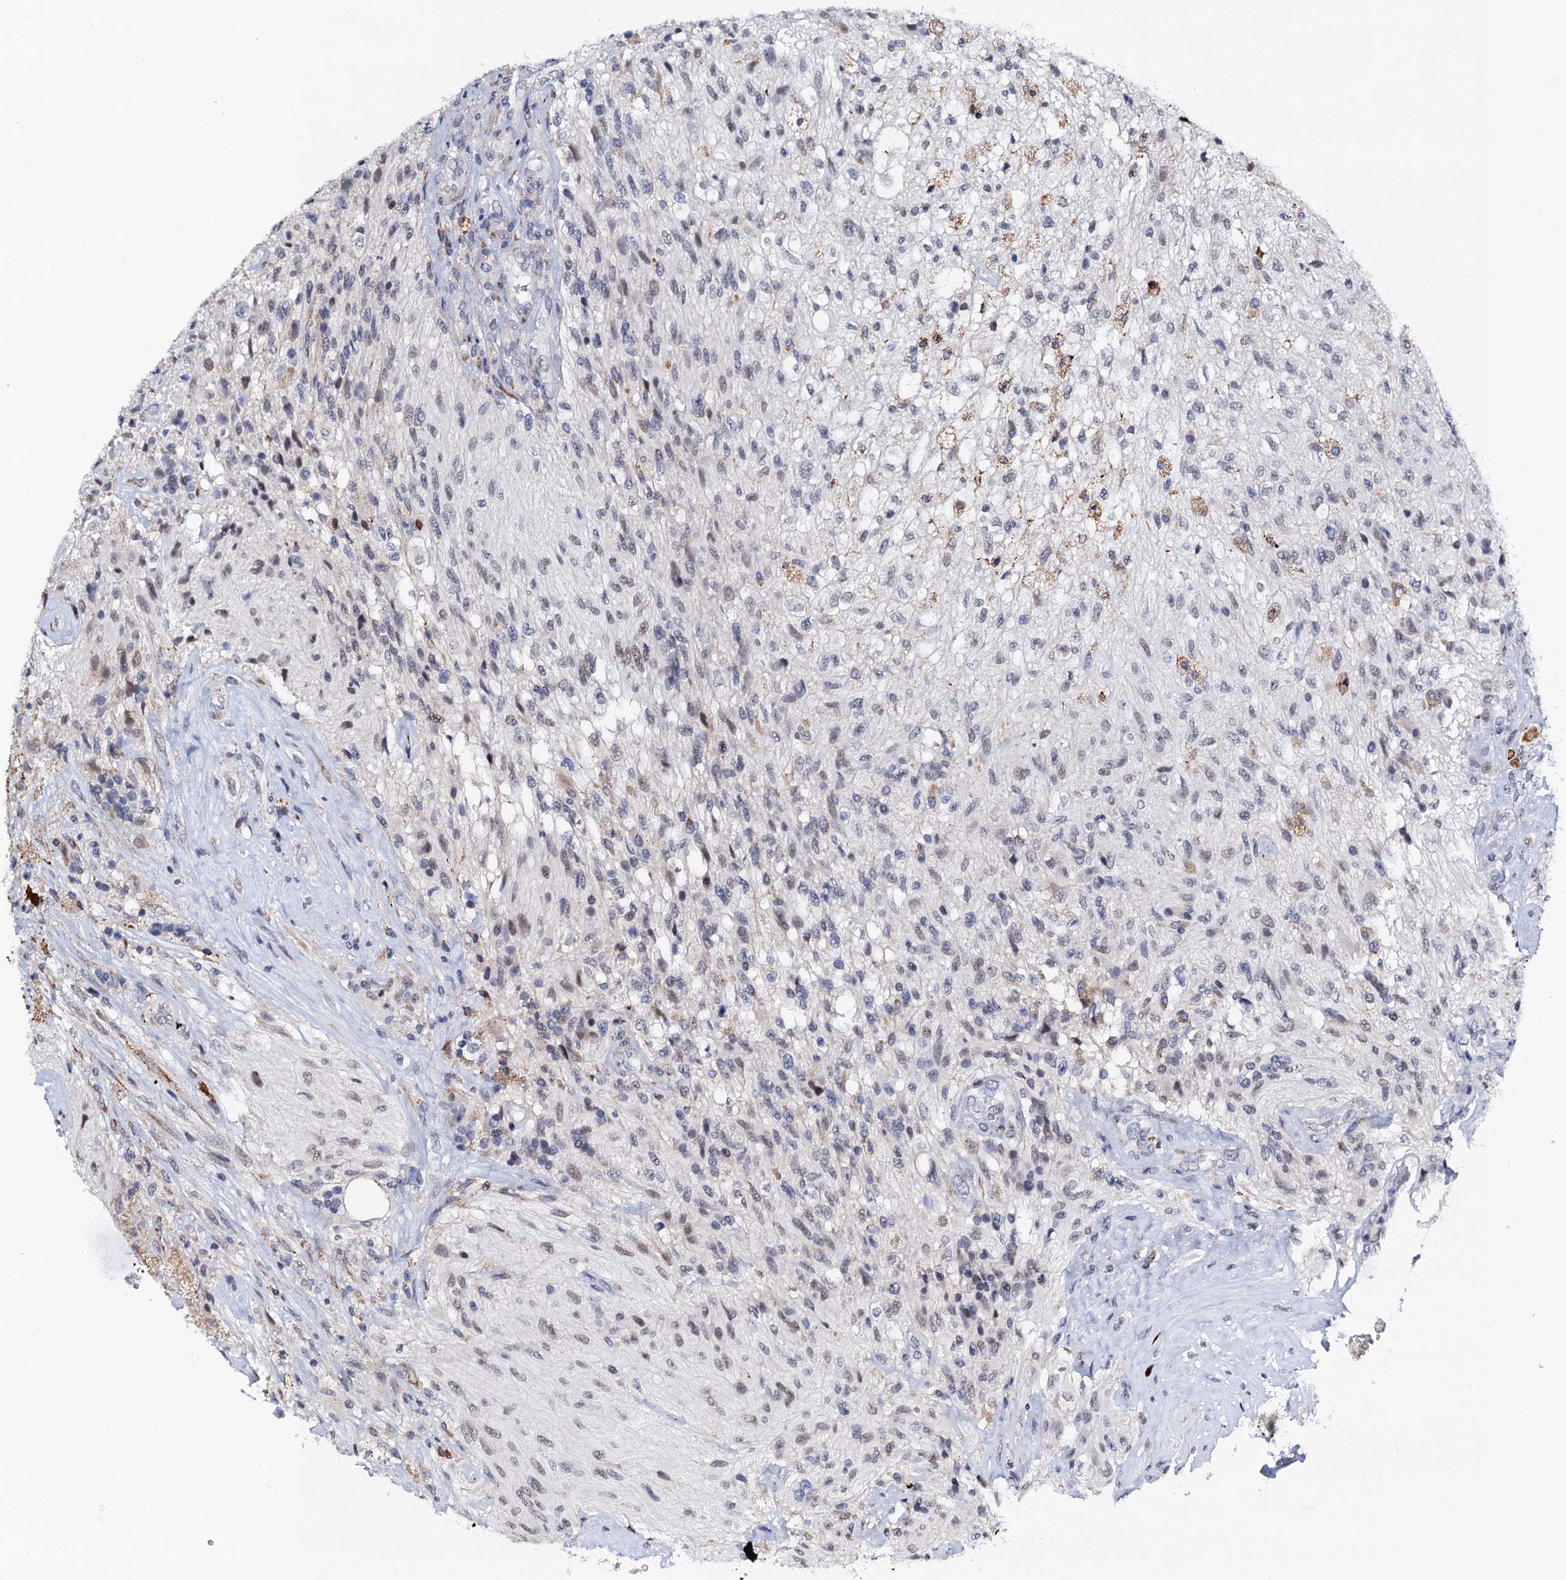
{"staining": {"intensity": "weak", "quantity": "25%-75%", "location": "nuclear"}, "tissue": "glioma", "cell_type": "Tumor cells", "image_type": "cancer", "snomed": [{"axis": "morphology", "description": "Glioma, malignant, High grade"}, {"axis": "topography", "description": "Brain"}], "caption": "Immunohistochemical staining of human malignant high-grade glioma demonstrates low levels of weak nuclear expression in approximately 25%-75% of tumor cells.", "gene": "SLC7A10", "patient": {"sex": "male", "age": 56}}